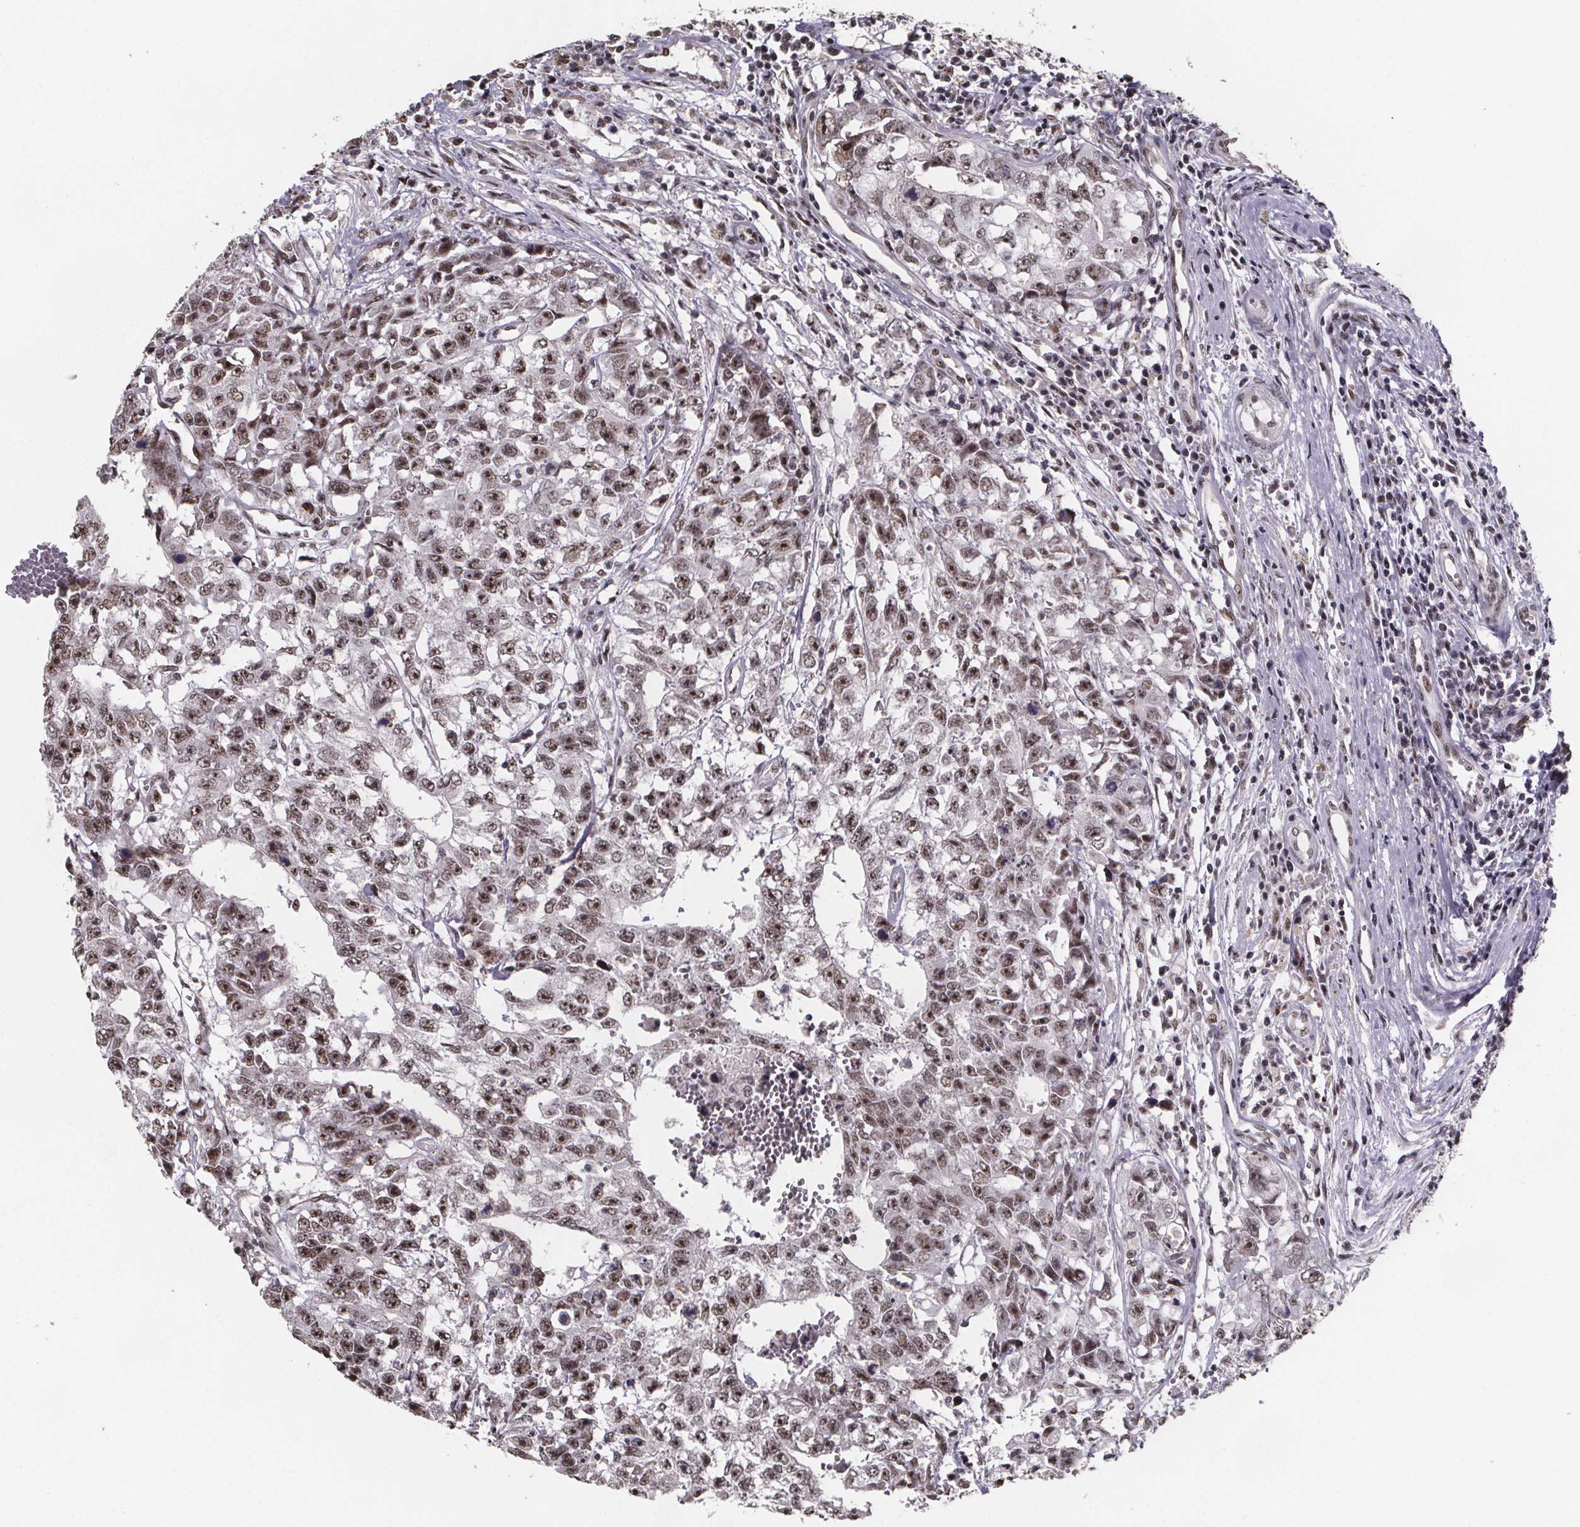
{"staining": {"intensity": "moderate", "quantity": ">75%", "location": "nuclear"}, "tissue": "testis cancer", "cell_type": "Tumor cells", "image_type": "cancer", "snomed": [{"axis": "morphology", "description": "Carcinoma, Embryonal, NOS"}, {"axis": "topography", "description": "Testis"}], "caption": "Protein staining reveals moderate nuclear expression in about >75% of tumor cells in testis cancer (embryonal carcinoma).", "gene": "U2SURP", "patient": {"sex": "male", "age": 36}}